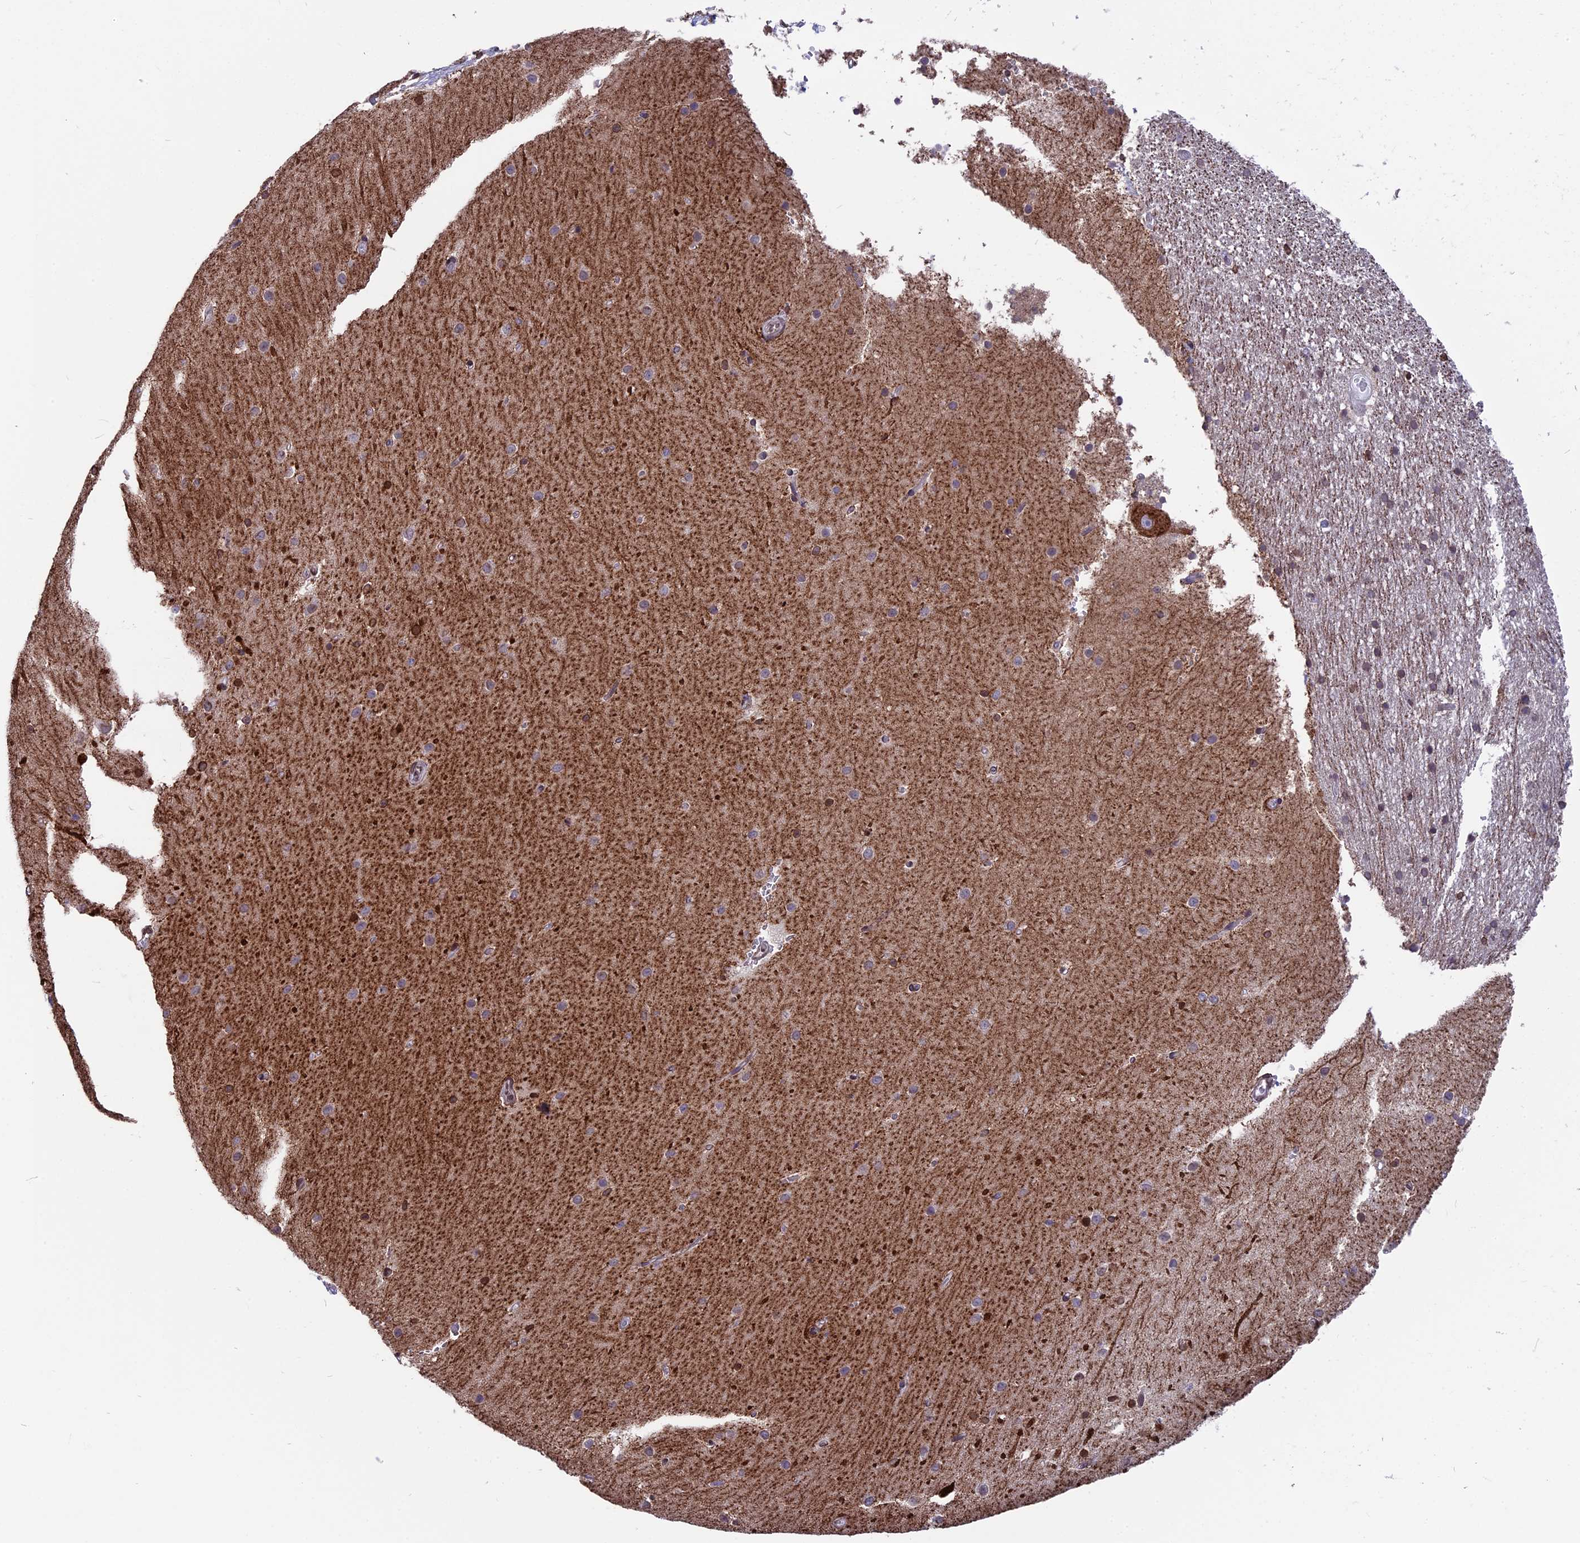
{"staining": {"intensity": "moderate", "quantity": "<25%", "location": "cytoplasmic/membranous,nuclear"}, "tissue": "cerebellum", "cell_type": "Cells in granular layer", "image_type": "normal", "snomed": [{"axis": "morphology", "description": "Normal tissue, NOS"}, {"axis": "topography", "description": "Cerebellum"}], "caption": "Moderate cytoplasmic/membranous,nuclear protein staining is present in approximately <25% of cells in granular layer in cerebellum. The staining is performed using DAB (3,3'-diaminobenzidine) brown chromogen to label protein expression. The nuclei are counter-stained blue using hematoxylin.", "gene": "PTCHD4", "patient": {"sex": "male", "age": 54}}